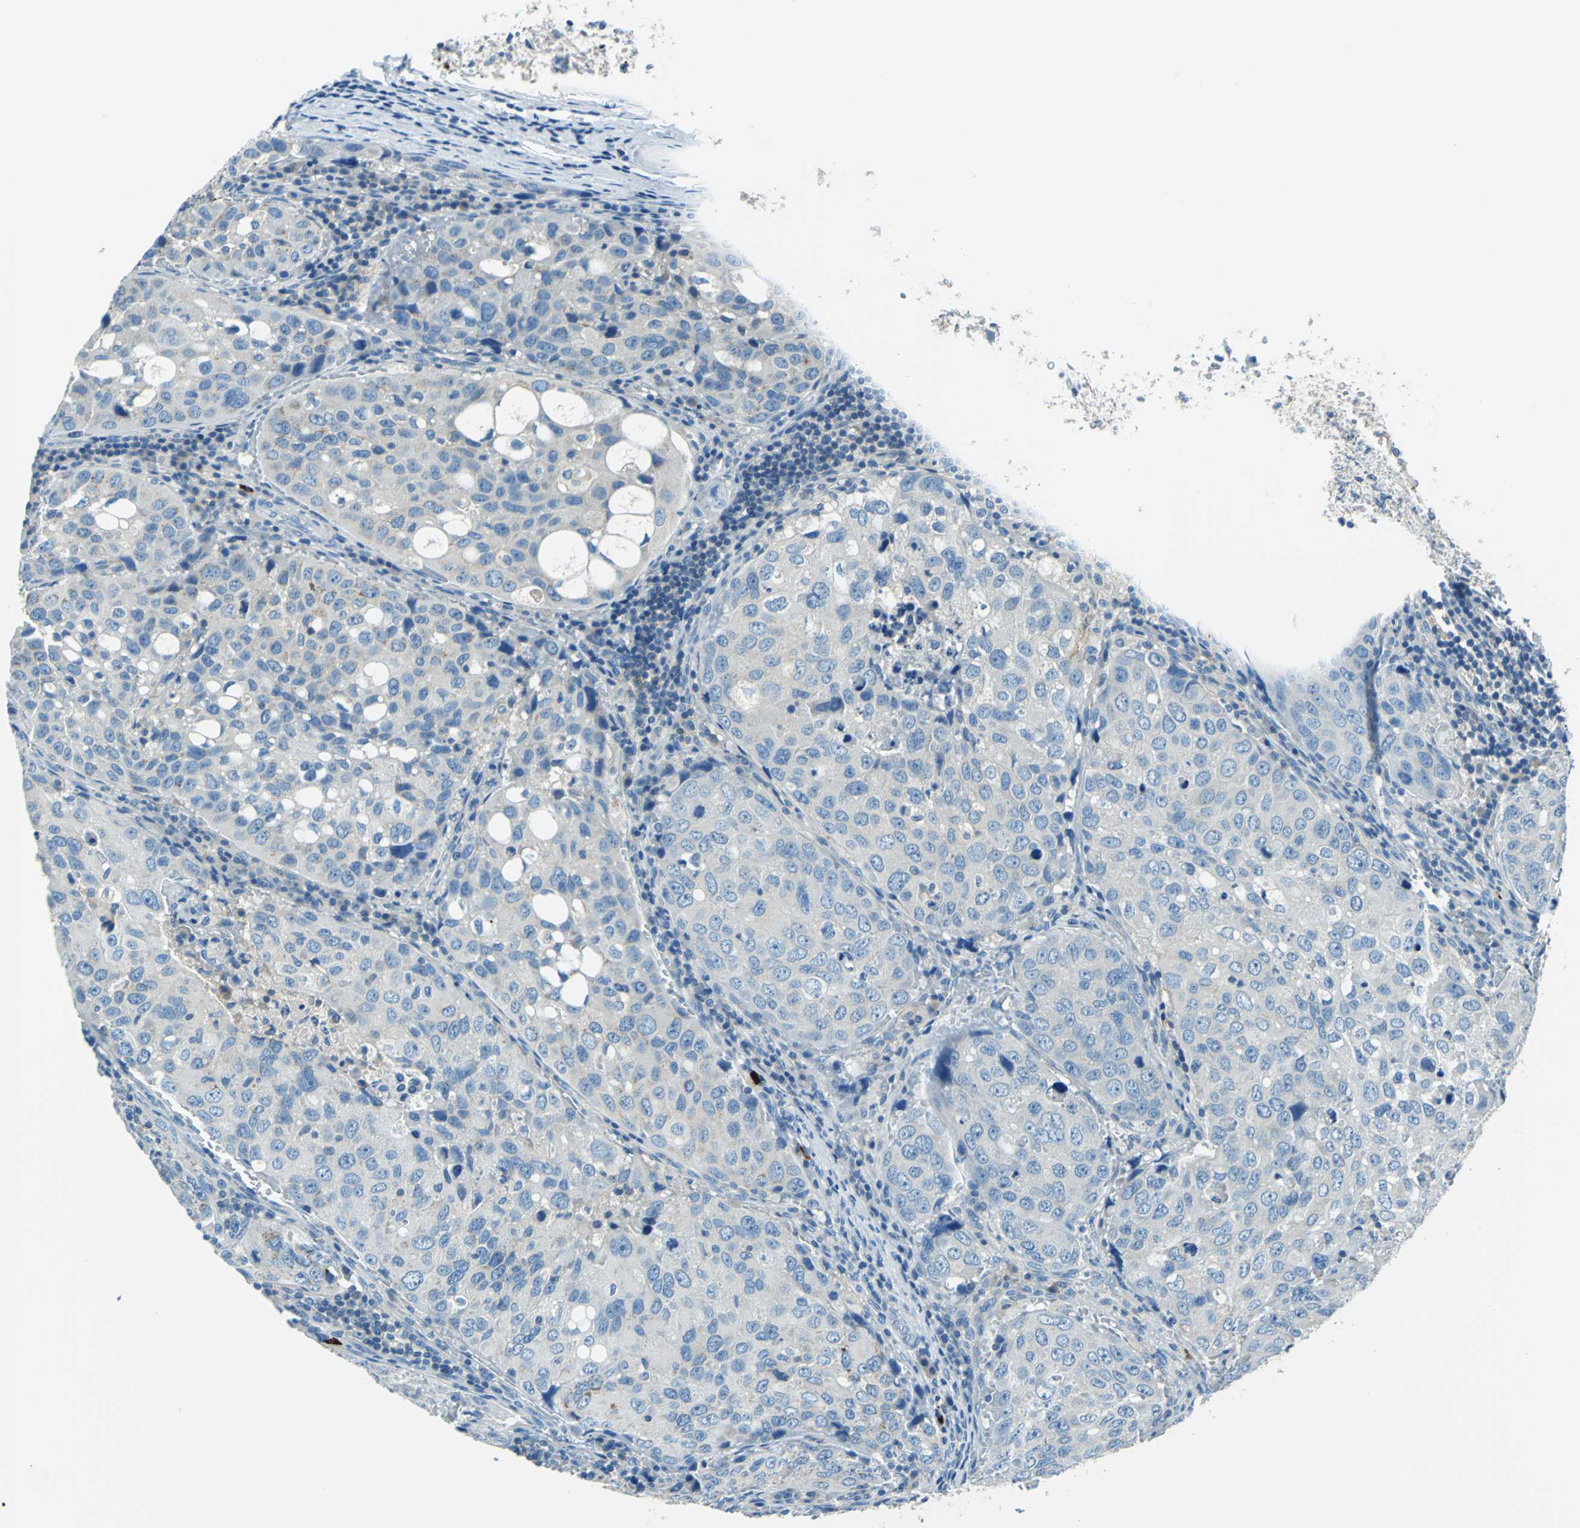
{"staining": {"intensity": "negative", "quantity": "none", "location": "none"}, "tissue": "urothelial cancer", "cell_type": "Tumor cells", "image_type": "cancer", "snomed": [{"axis": "morphology", "description": "Urothelial carcinoma, High grade"}, {"axis": "topography", "description": "Lymph node"}, {"axis": "topography", "description": "Urinary bladder"}], "caption": "IHC micrograph of human high-grade urothelial carcinoma stained for a protein (brown), which shows no staining in tumor cells.", "gene": "CPA3", "patient": {"sex": "male", "age": 51}}